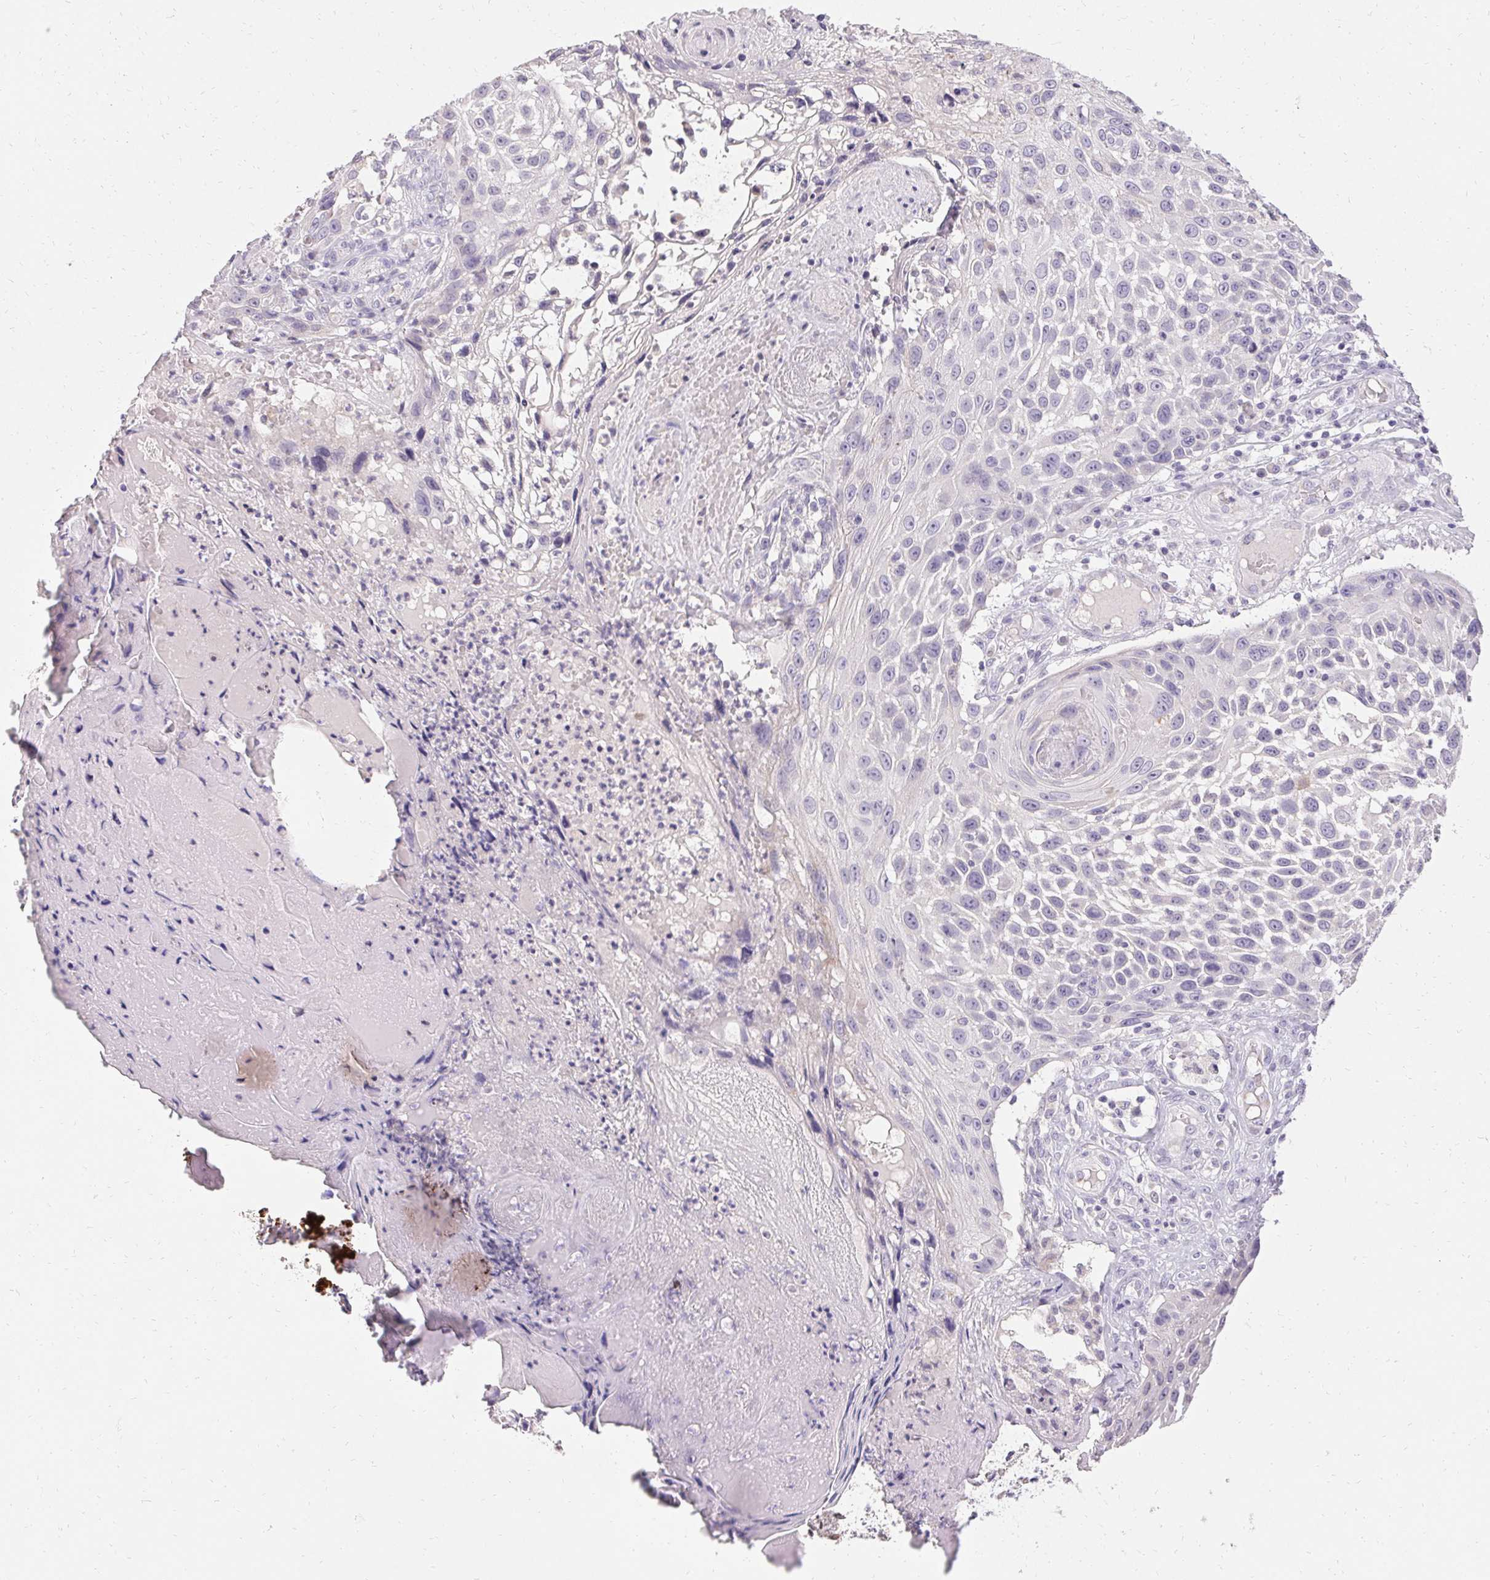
{"staining": {"intensity": "negative", "quantity": "none", "location": "none"}, "tissue": "skin cancer", "cell_type": "Tumor cells", "image_type": "cancer", "snomed": [{"axis": "morphology", "description": "Squamous cell carcinoma, NOS"}, {"axis": "topography", "description": "Skin"}], "caption": "IHC photomicrograph of human skin squamous cell carcinoma stained for a protein (brown), which reveals no positivity in tumor cells.", "gene": "HSD17B3", "patient": {"sex": "male", "age": 92}}